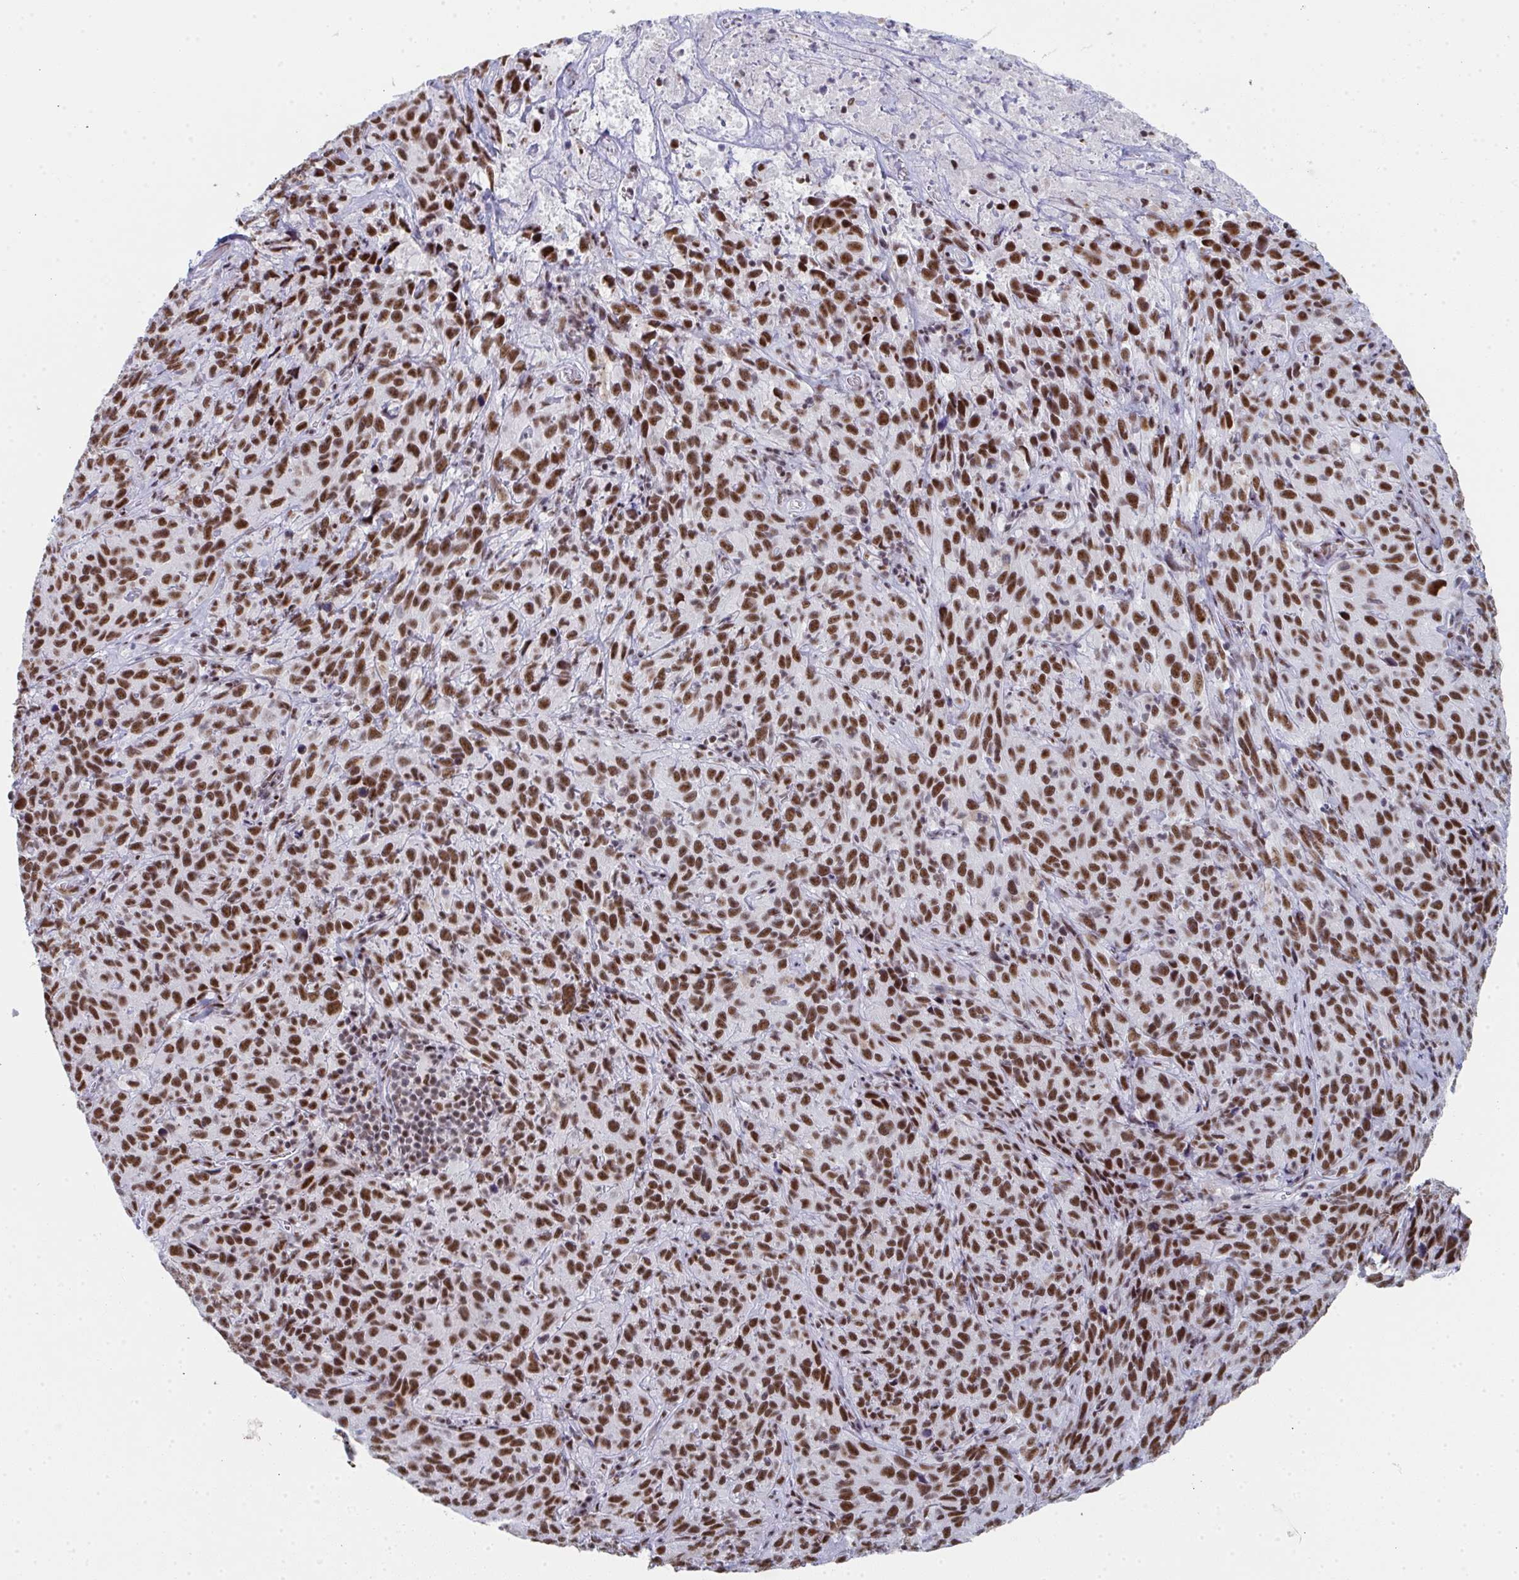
{"staining": {"intensity": "strong", "quantity": ">75%", "location": "nuclear"}, "tissue": "cervical cancer", "cell_type": "Tumor cells", "image_type": "cancer", "snomed": [{"axis": "morphology", "description": "Squamous cell carcinoma, NOS"}, {"axis": "topography", "description": "Cervix"}], "caption": "Immunohistochemistry histopathology image of human cervical cancer stained for a protein (brown), which displays high levels of strong nuclear positivity in about >75% of tumor cells.", "gene": "SNRNP70", "patient": {"sex": "female", "age": 51}}